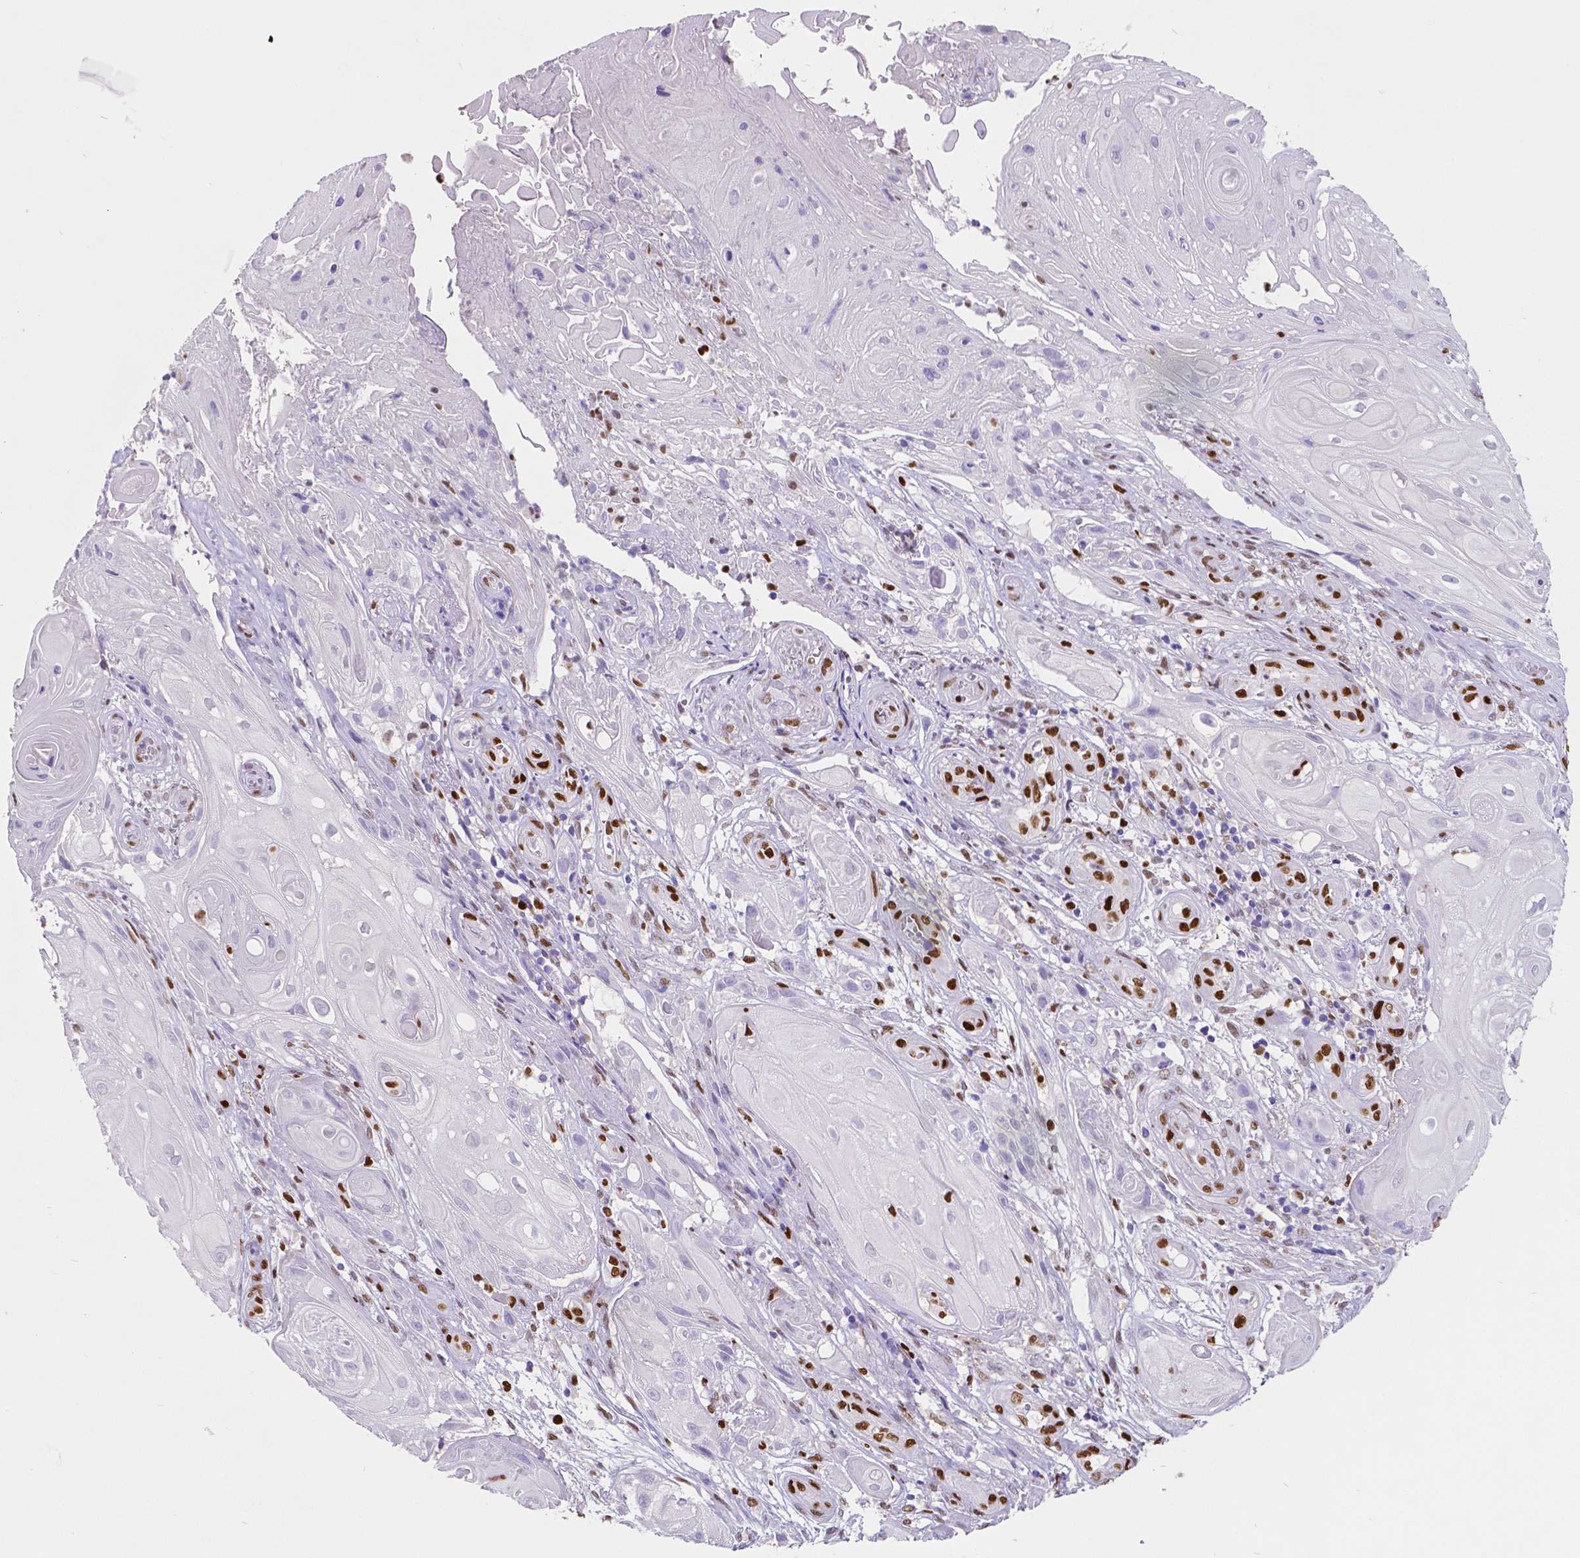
{"staining": {"intensity": "negative", "quantity": "none", "location": "none"}, "tissue": "skin cancer", "cell_type": "Tumor cells", "image_type": "cancer", "snomed": [{"axis": "morphology", "description": "Squamous cell carcinoma, NOS"}, {"axis": "topography", "description": "Skin"}], "caption": "Immunohistochemistry (IHC) photomicrograph of neoplastic tissue: human skin squamous cell carcinoma stained with DAB exhibits no significant protein staining in tumor cells.", "gene": "MEF2C", "patient": {"sex": "male", "age": 62}}